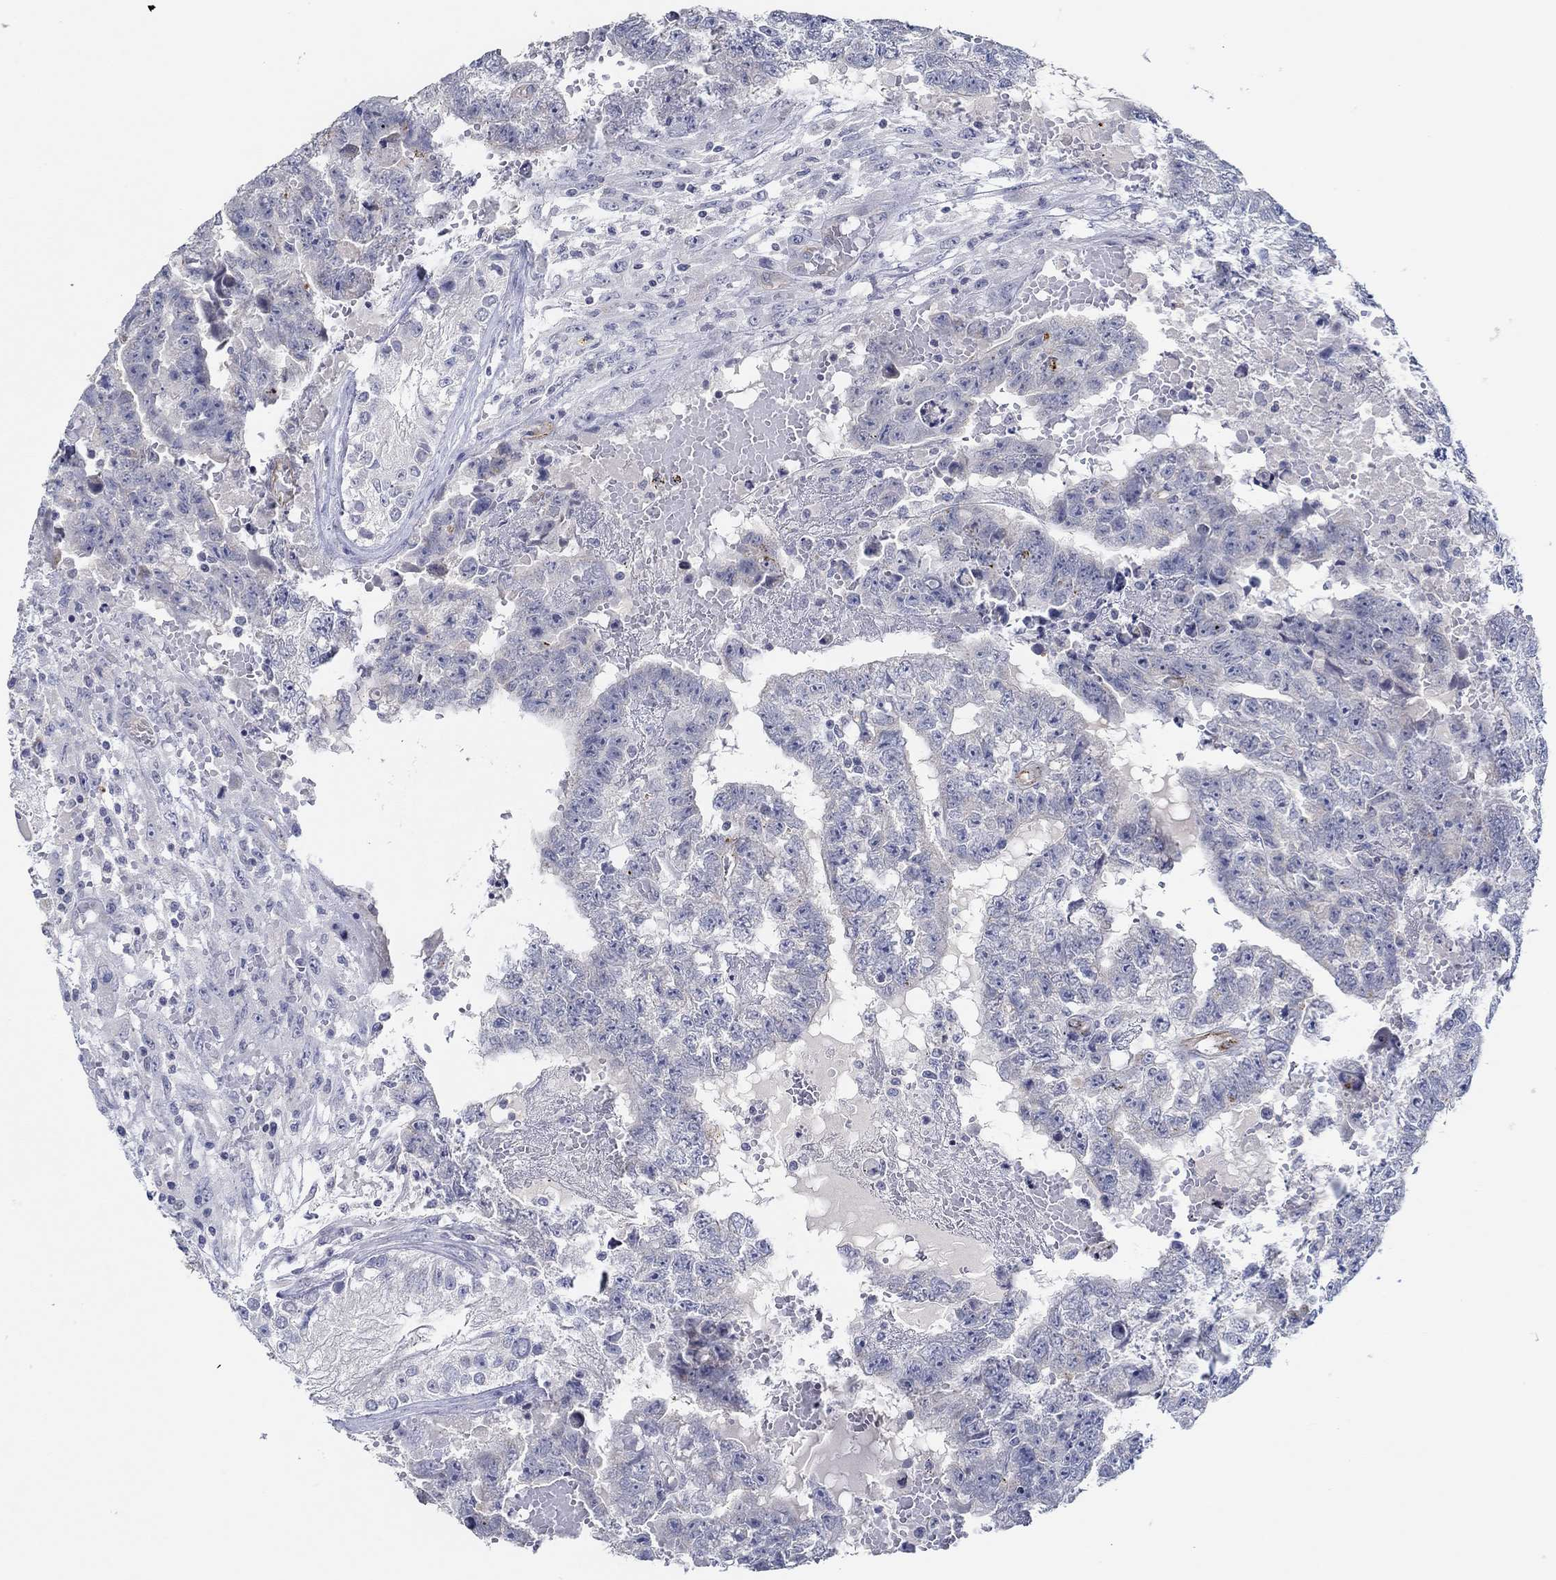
{"staining": {"intensity": "negative", "quantity": "none", "location": "none"}, "tissue": "testis cancer", "cell_type": "Tumor cells", "image_type": "cancer", "snomed": [{"axis": "morphology", "description": "Carcinoma, Embryonal, NOS"}, {"axis": "topography", "description": "Testis"}], "caption": "This is an immunohistochemistry image of human testis cancer. There is no staining in tumor cells.", "gene": "GJA5", "patient": {"sex": "male", "age": 25}}